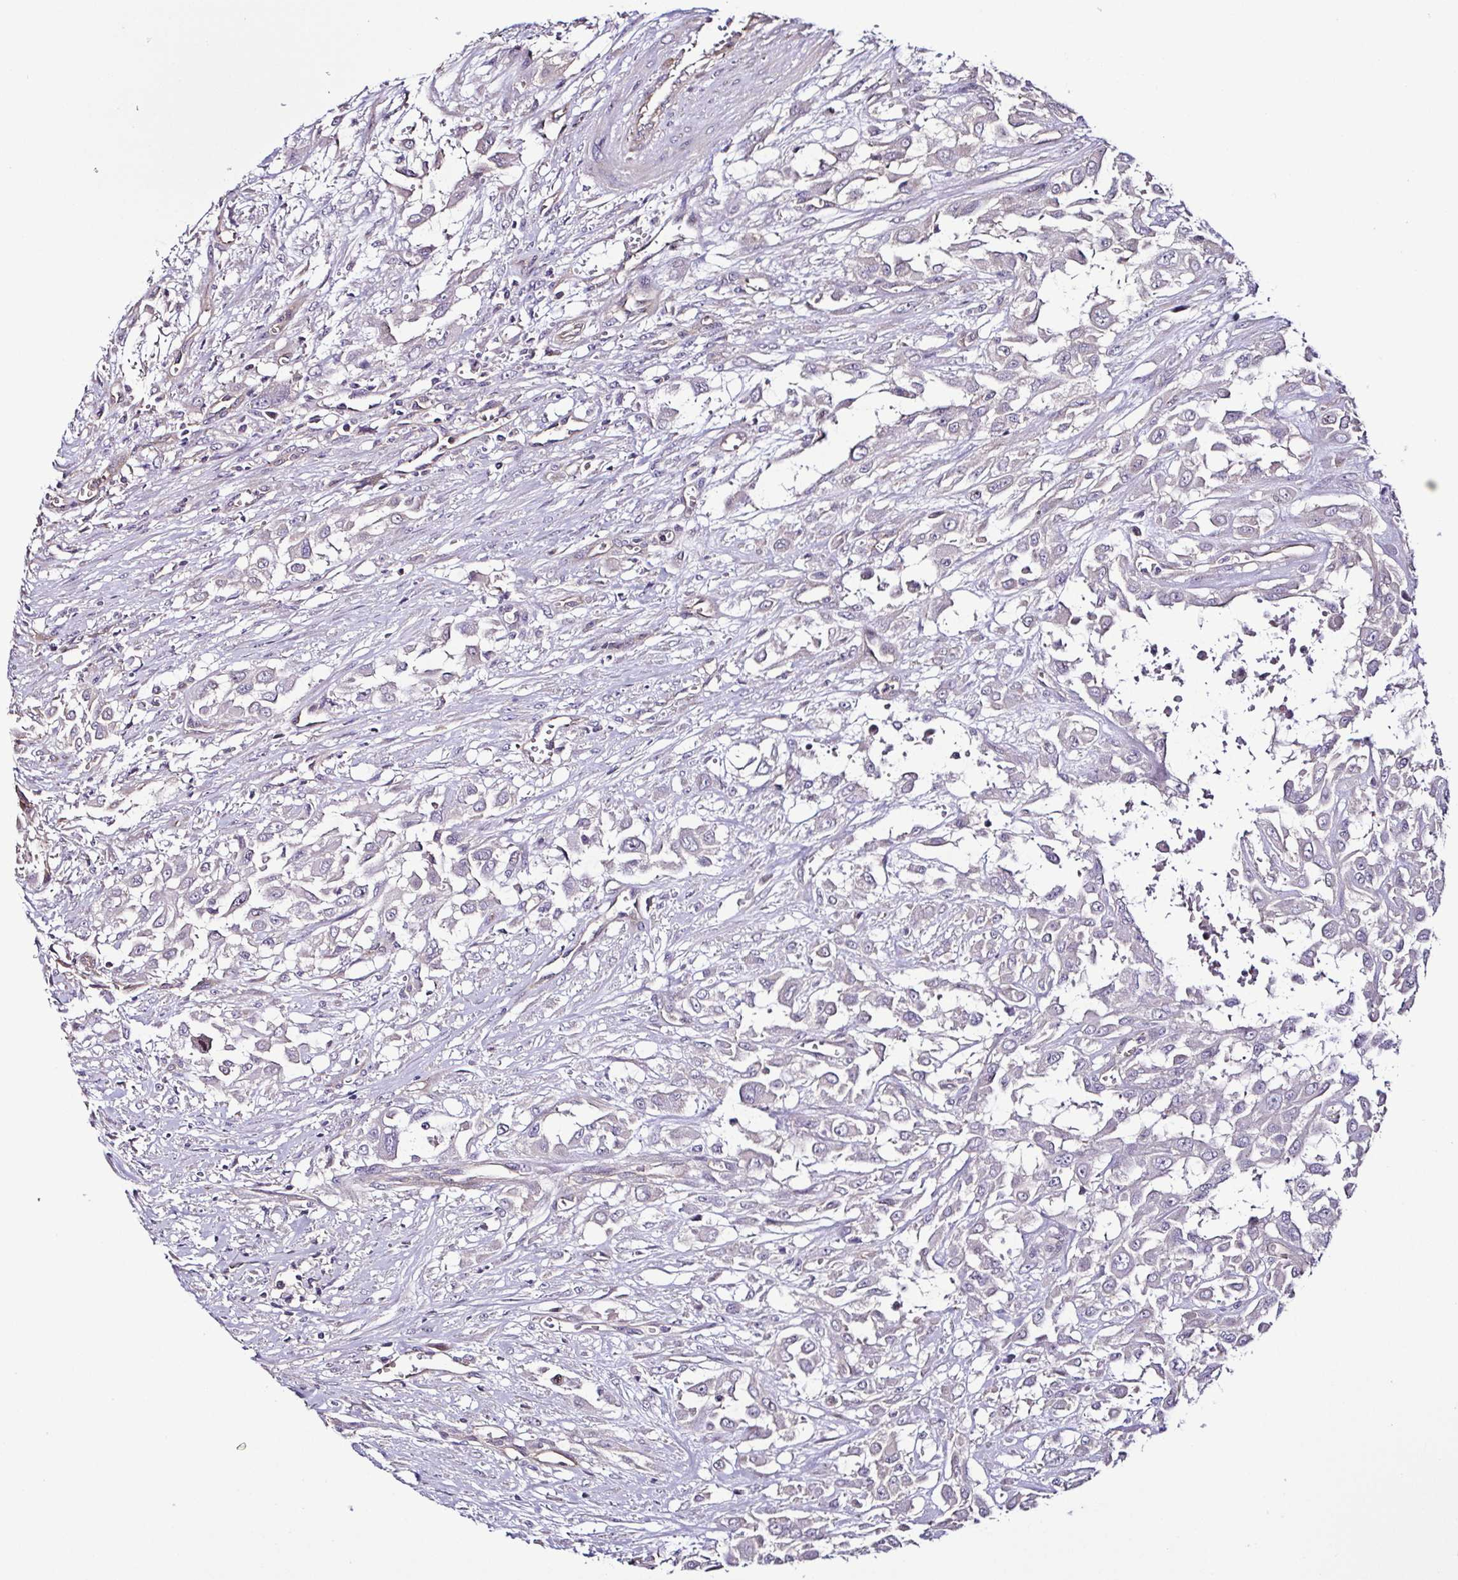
{"staining": {"intensity": "negative", "quantity": "none", "location": "none"}, "tissue": "urothelial cancer", "cell_type": "Tumor cells", "image_type": "cancer", "snomed": [{"axis": "morphology", "description": "Urothelial carcinoma, High grade"}, {"axis": "topography", "description": "Urinary bladder"}], "caption": "The histopathology image demonstrates no staining of tumor cells in urothelial carcinoma (high-grade).", "gene": "LMOD2", "patient": {"sex": "male", "age": 57}}